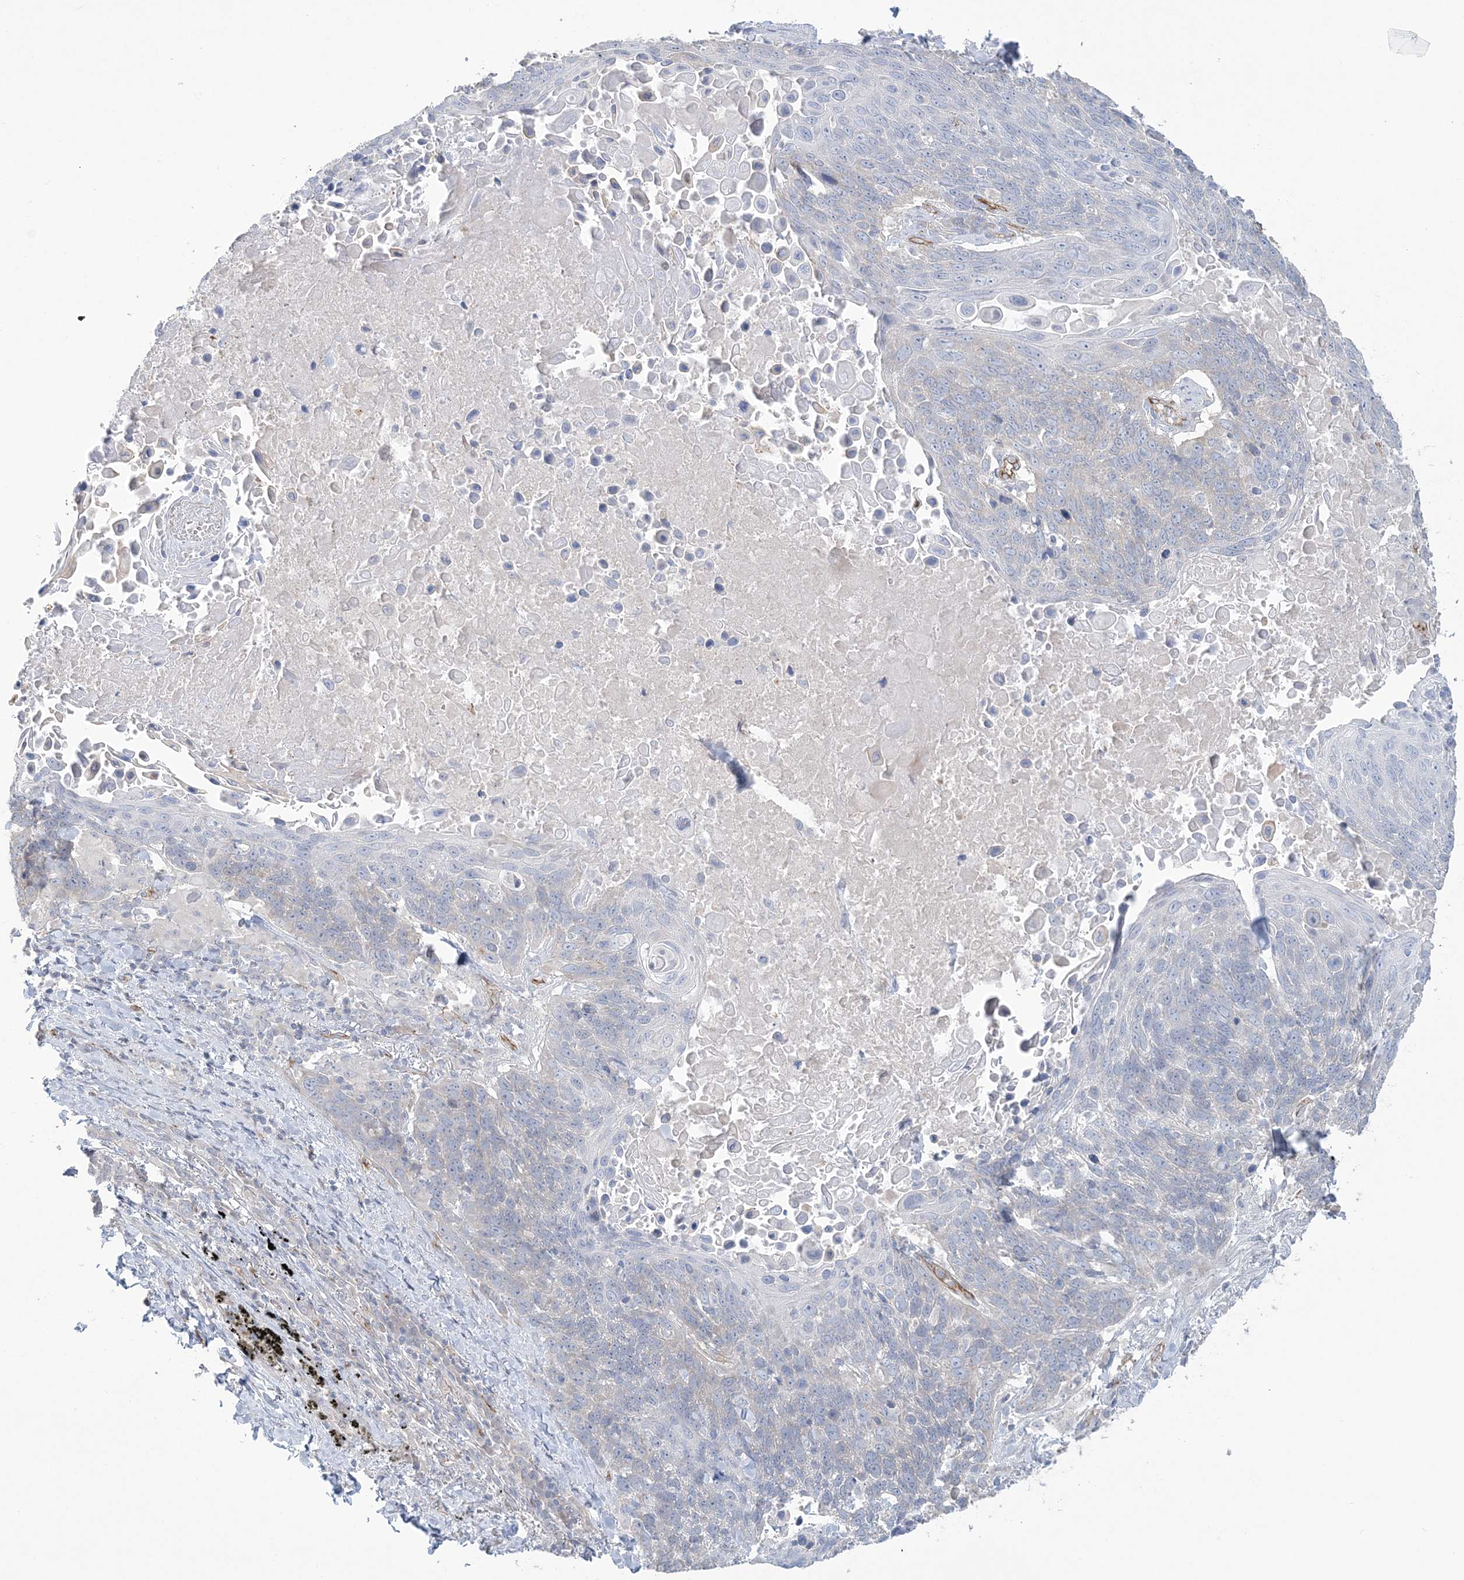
{"staining": {"intensity": "negative", "quantity": "none", "location": "none"}, "tissue": "lung cancer", "cell_type": "Tumor cells", "image_type": "cancer", "snomed": [{"axis": "morphology", "description": "Squamous cell carcinoma, NOS"}, {"axis": "topography", "description": "Lung"}], "caption": "Lung cancer was stained to show a protein in brown. There is no significant positivity in tumor cells.", "gene": "FARSB", "patient": {"sex": "male", "age": 66}}